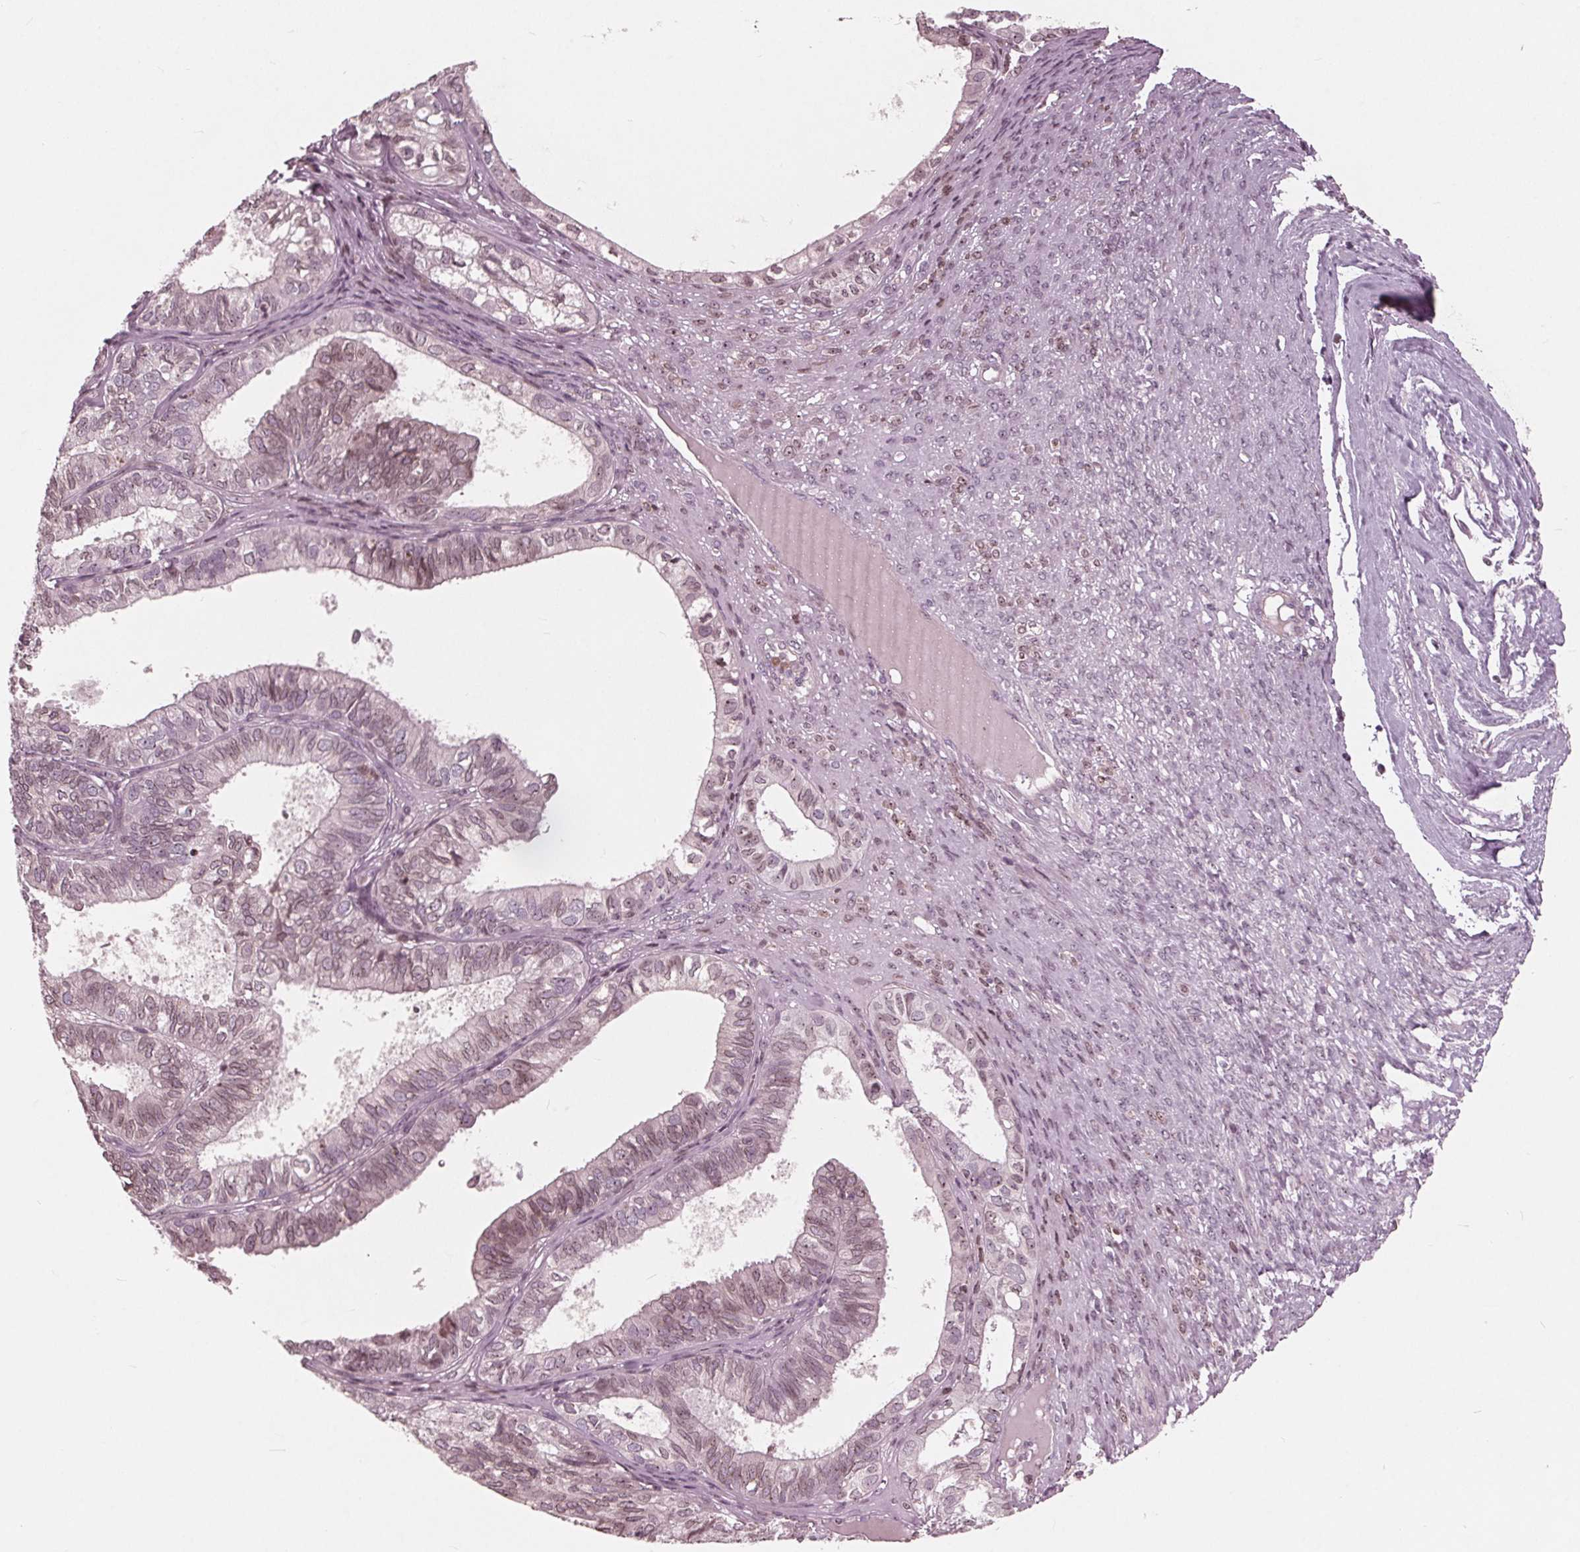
{"staining": {"intensity": "moderate", "quantity": ">75%", "location": "cytoplasmic/membranous,nuclear"}, "tissue": "ovarian cancer", "cell_type": "Tumor cells", "image_type": "cancer", "snomed": [{"axis": "morphology", "description": "Carcinoma, endometroid"}, {"axis": "topography", "description": "Ovary"}], "caption": "IHC staining of endometroid carcinoma (ovarian), which reveals medium levels of moderate cytoplasmic/membranous and nuclear expression in about >75% of tumor cells indicating moderate cytoplasmic/membranous and nuclear protein positivity. The staining was performed using DAB (brown) for protein detection and nuclei were counterstained in hematoxylin (blue).", "gene": "NUP210", "patient": {"sex": "female", "age": 64}}